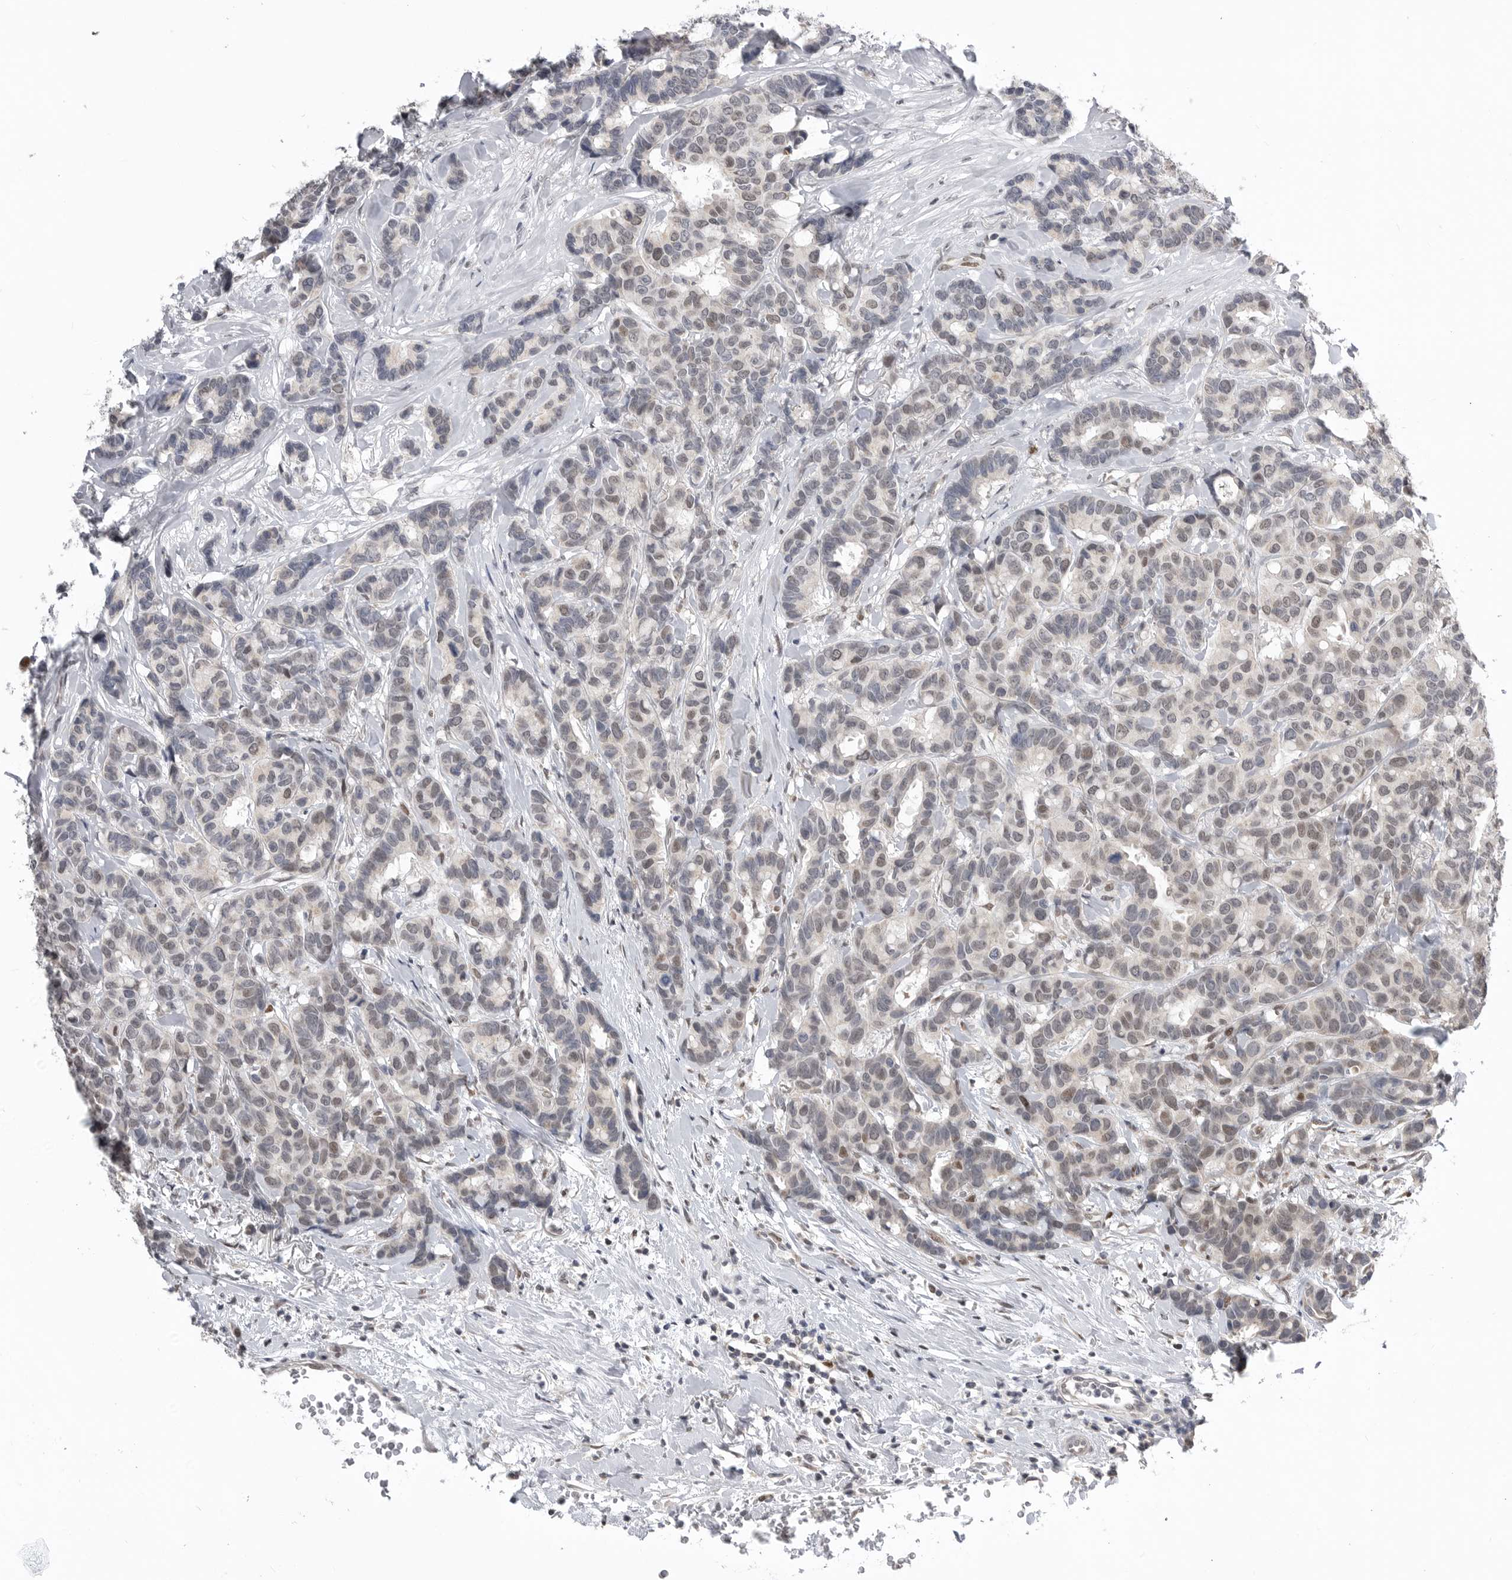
{"staining": {"intensity": "weak", "quantity": "<25%", "location": "nuclear"}, "tissue": "breast cancer", "cell_type": "Tumor cells", "image_type": "cancer", "snomed": [{"axis": "morphology", "description": "Duct carcinoma"}, {"axis": "topography", "description": "Breast"}], "caption": "Immunohistochemistry of breast cancer (invasive ductal carcinoma) reveals no staining in tumor cells.", "gene": "SMARCC1", "patient": {"sex": "female", "age": 87}}